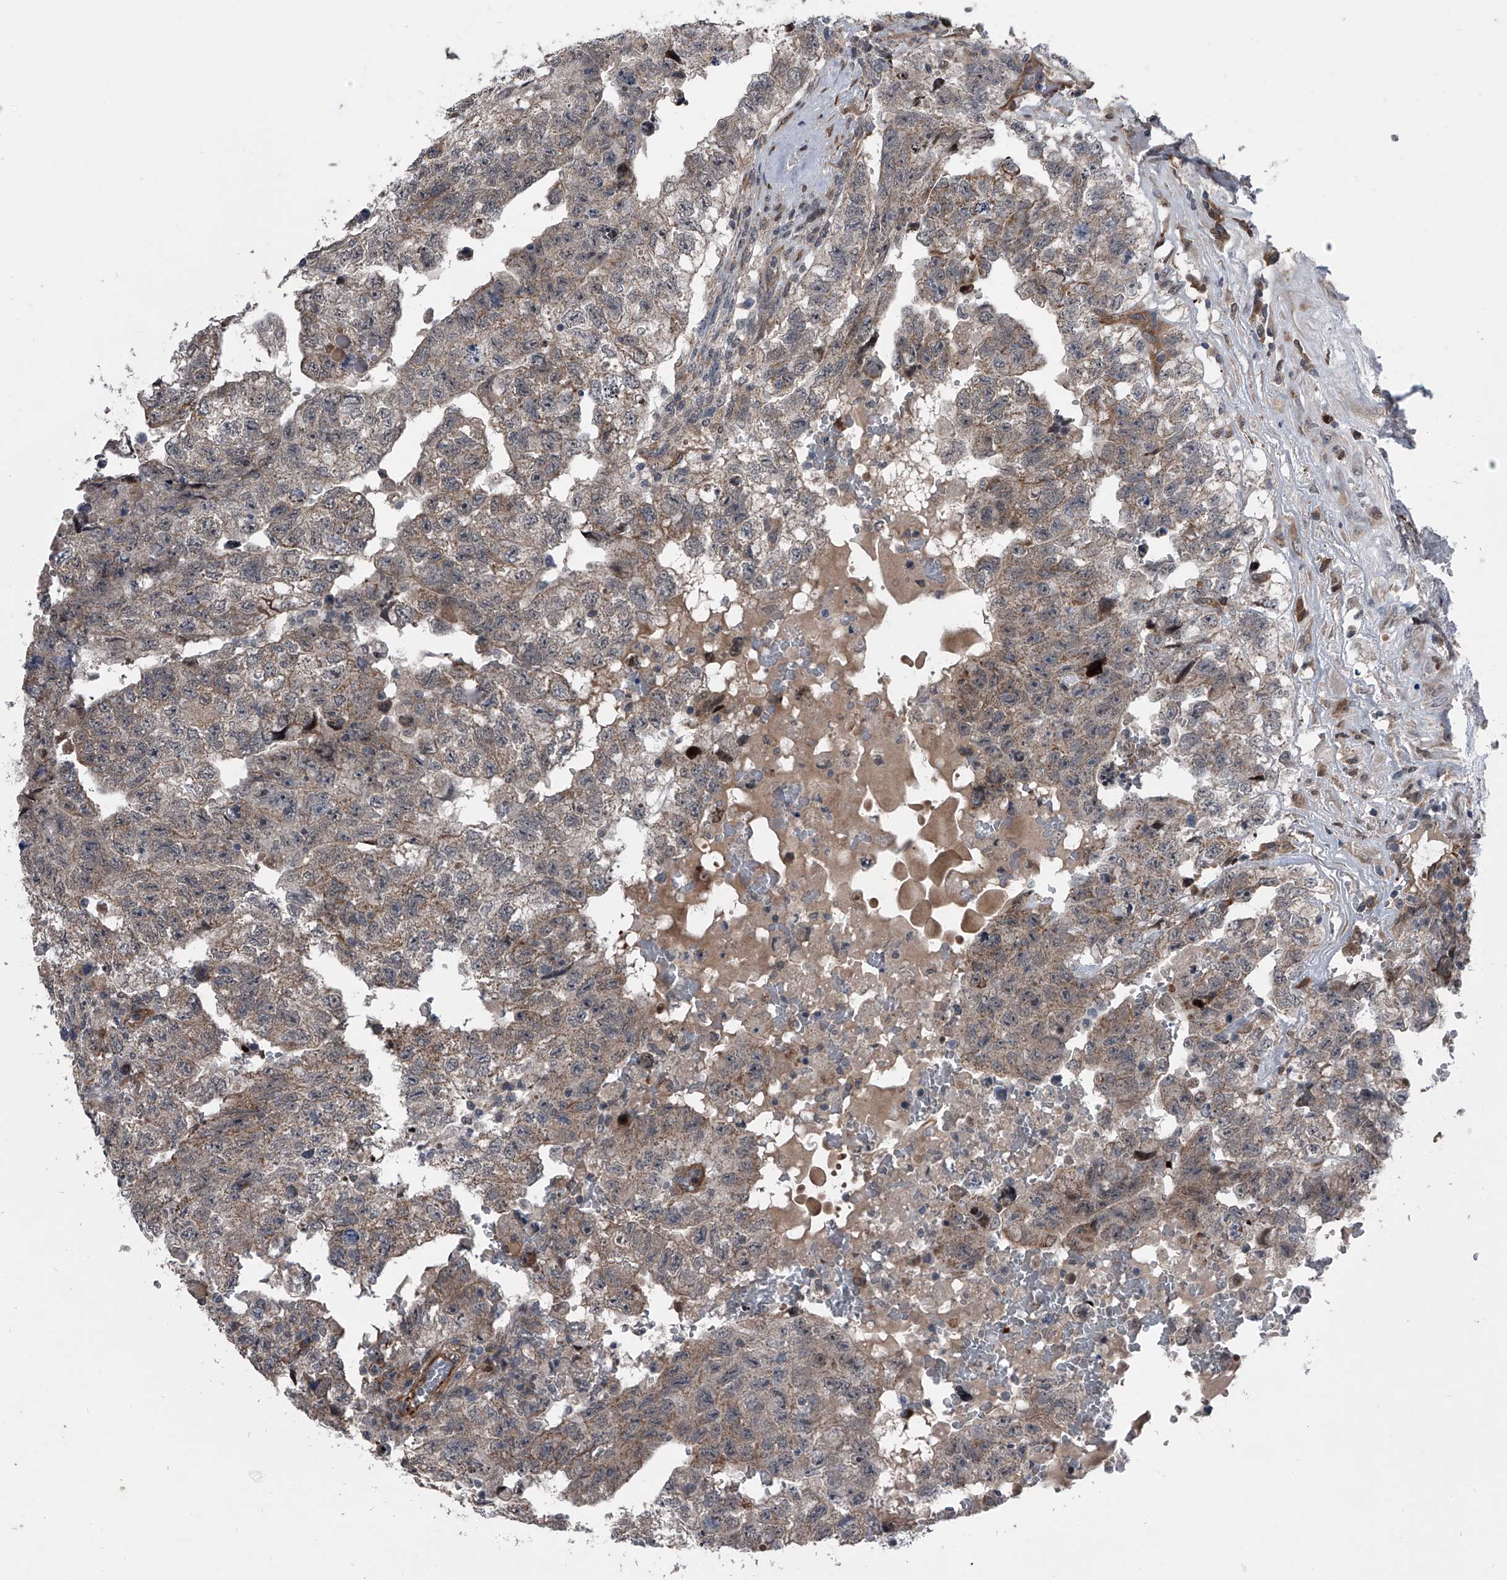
{"staining": {"intensity": "weak", "quantity": ">75%", "location": "cytoplasmic/membranous"}, "tissue": "testis cancer", "cell_type": "Tumor cells", "image_type": "cancer", "snomed": [{"axis": "morphology", "description": "Carcinoma, Embryonal, NOS"}, {"axis": "topography", "description": "Testis"}], "caption": "Immunohistochemical staining of embryonal carcinoma (testis) displays low levels of weak cytoplasmic/membranous positivity in about >75% of tumor cells.", "gene": "ELK4", "patient": {"sex": "male", "age": 36}}